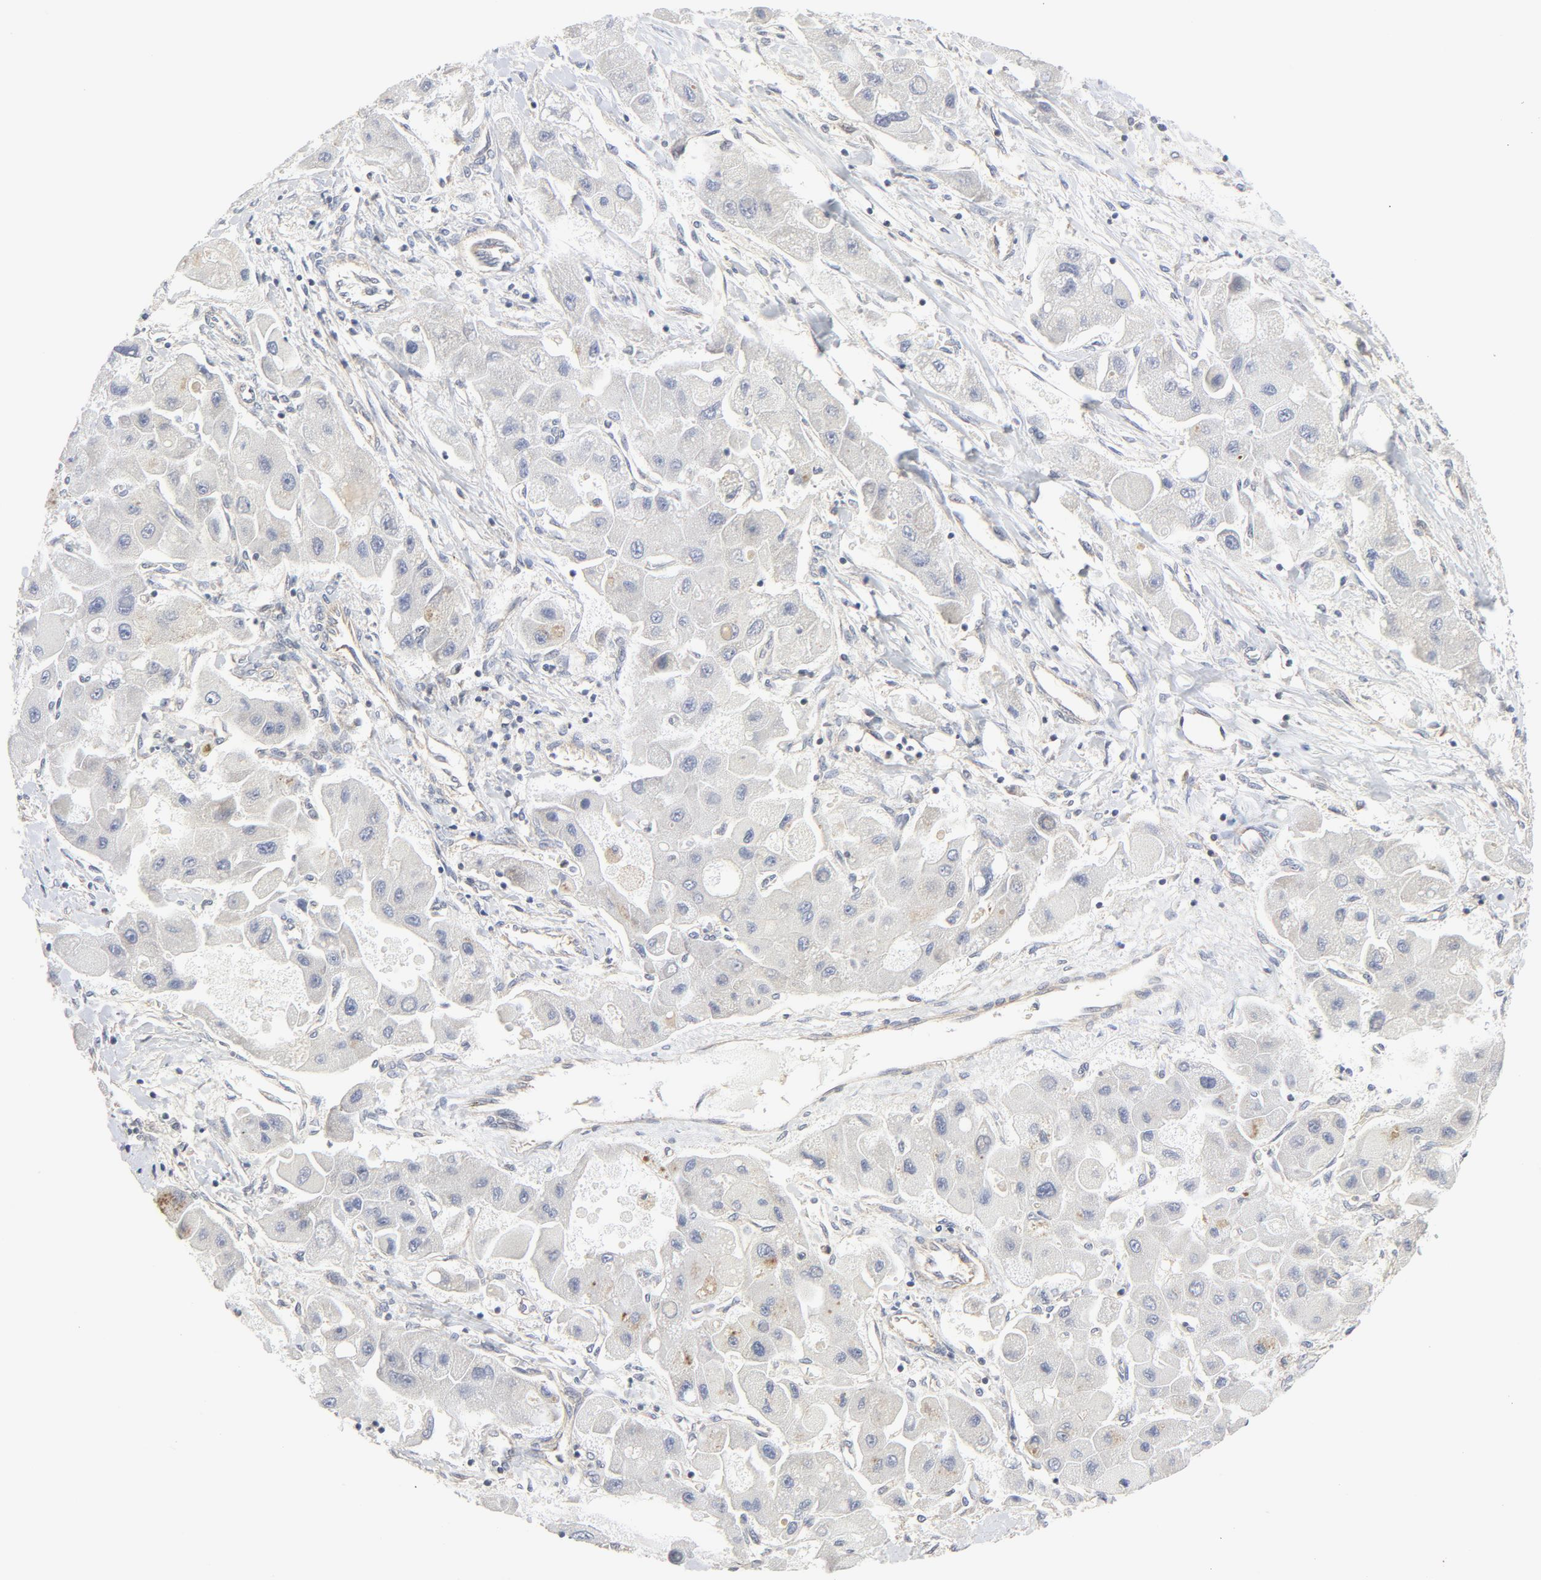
{"staining": {"intensity": "negative", "quantity": "none", "location": "none"}, "tissue": "liver cancer", "cell_type": "Tumor cells", "image_type": "cancer", "snomed": [{"axis": "morphology", "description": "Carcinoma, Hepatocellular, NOS"}, {"axis": "topography", "description": "Liver"}], "caption": "This is an IHC photomicrograph of liver cancer (hepatocellular carcinoma). There is no expression in tumor cells.", "gene": "MAP2K7", "patient": {"sex": "male", "age": 24}}